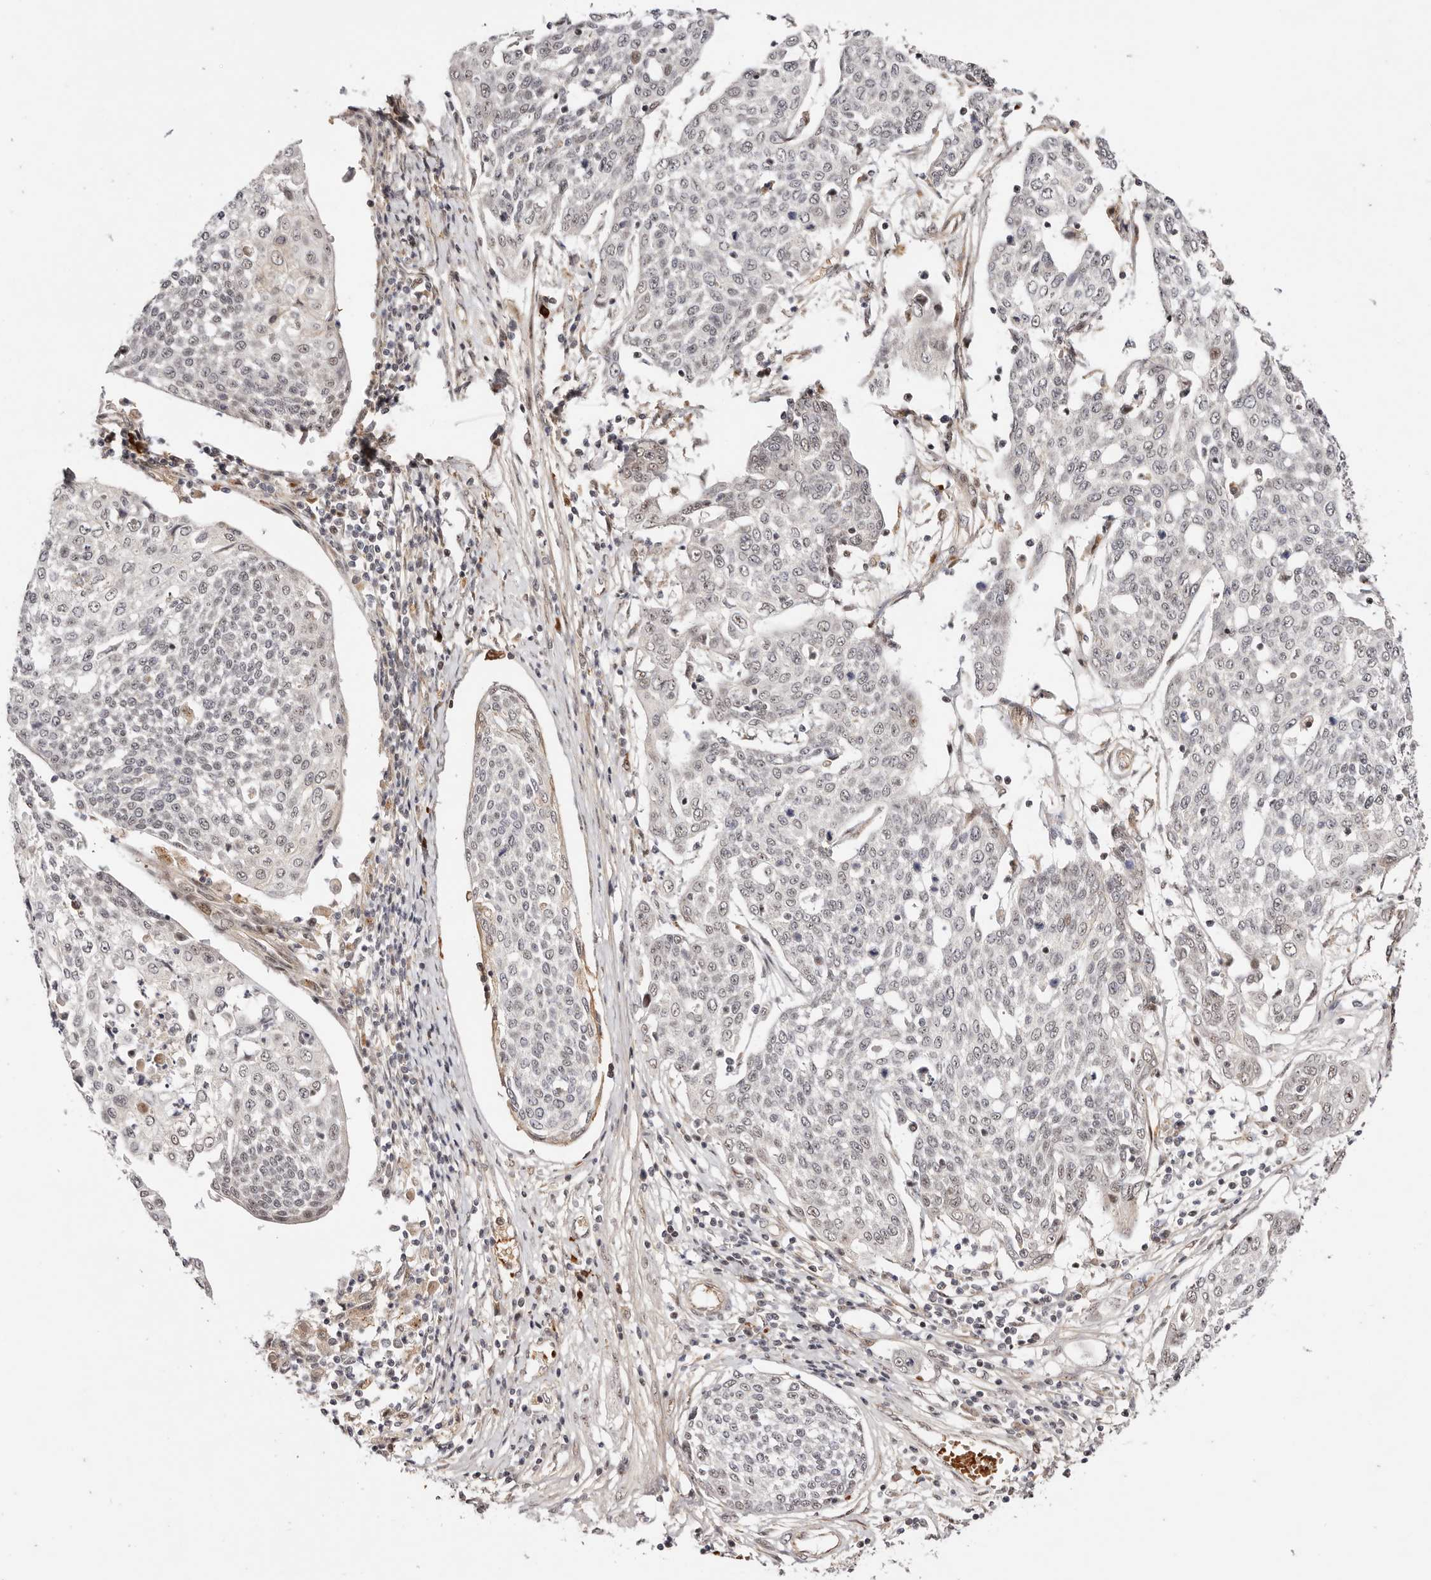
{"staining": {"intensity": "weak", "quantity": "<25%", "location": "nuclear"}, "tissue": "cervical cancer", "cell_type": "Tumor cells", "image_type": "cancer", "snomed": [{"axis": "morphology", "description": "Squamous cell carcinoma, NOS"}, {"axis": "topography", "description": "Cervix"}], "caption": "High magnification brightfield microscopy of cervical cancer (squamous cell carcinoma) stained with DAB (3,3'-diaminobenzidine) (brown) and counterstained with hematoxylin (blue): tumor cells show no significant expression.", "gene": "WRN", "patient": {"sex": "female", "age": 34}}